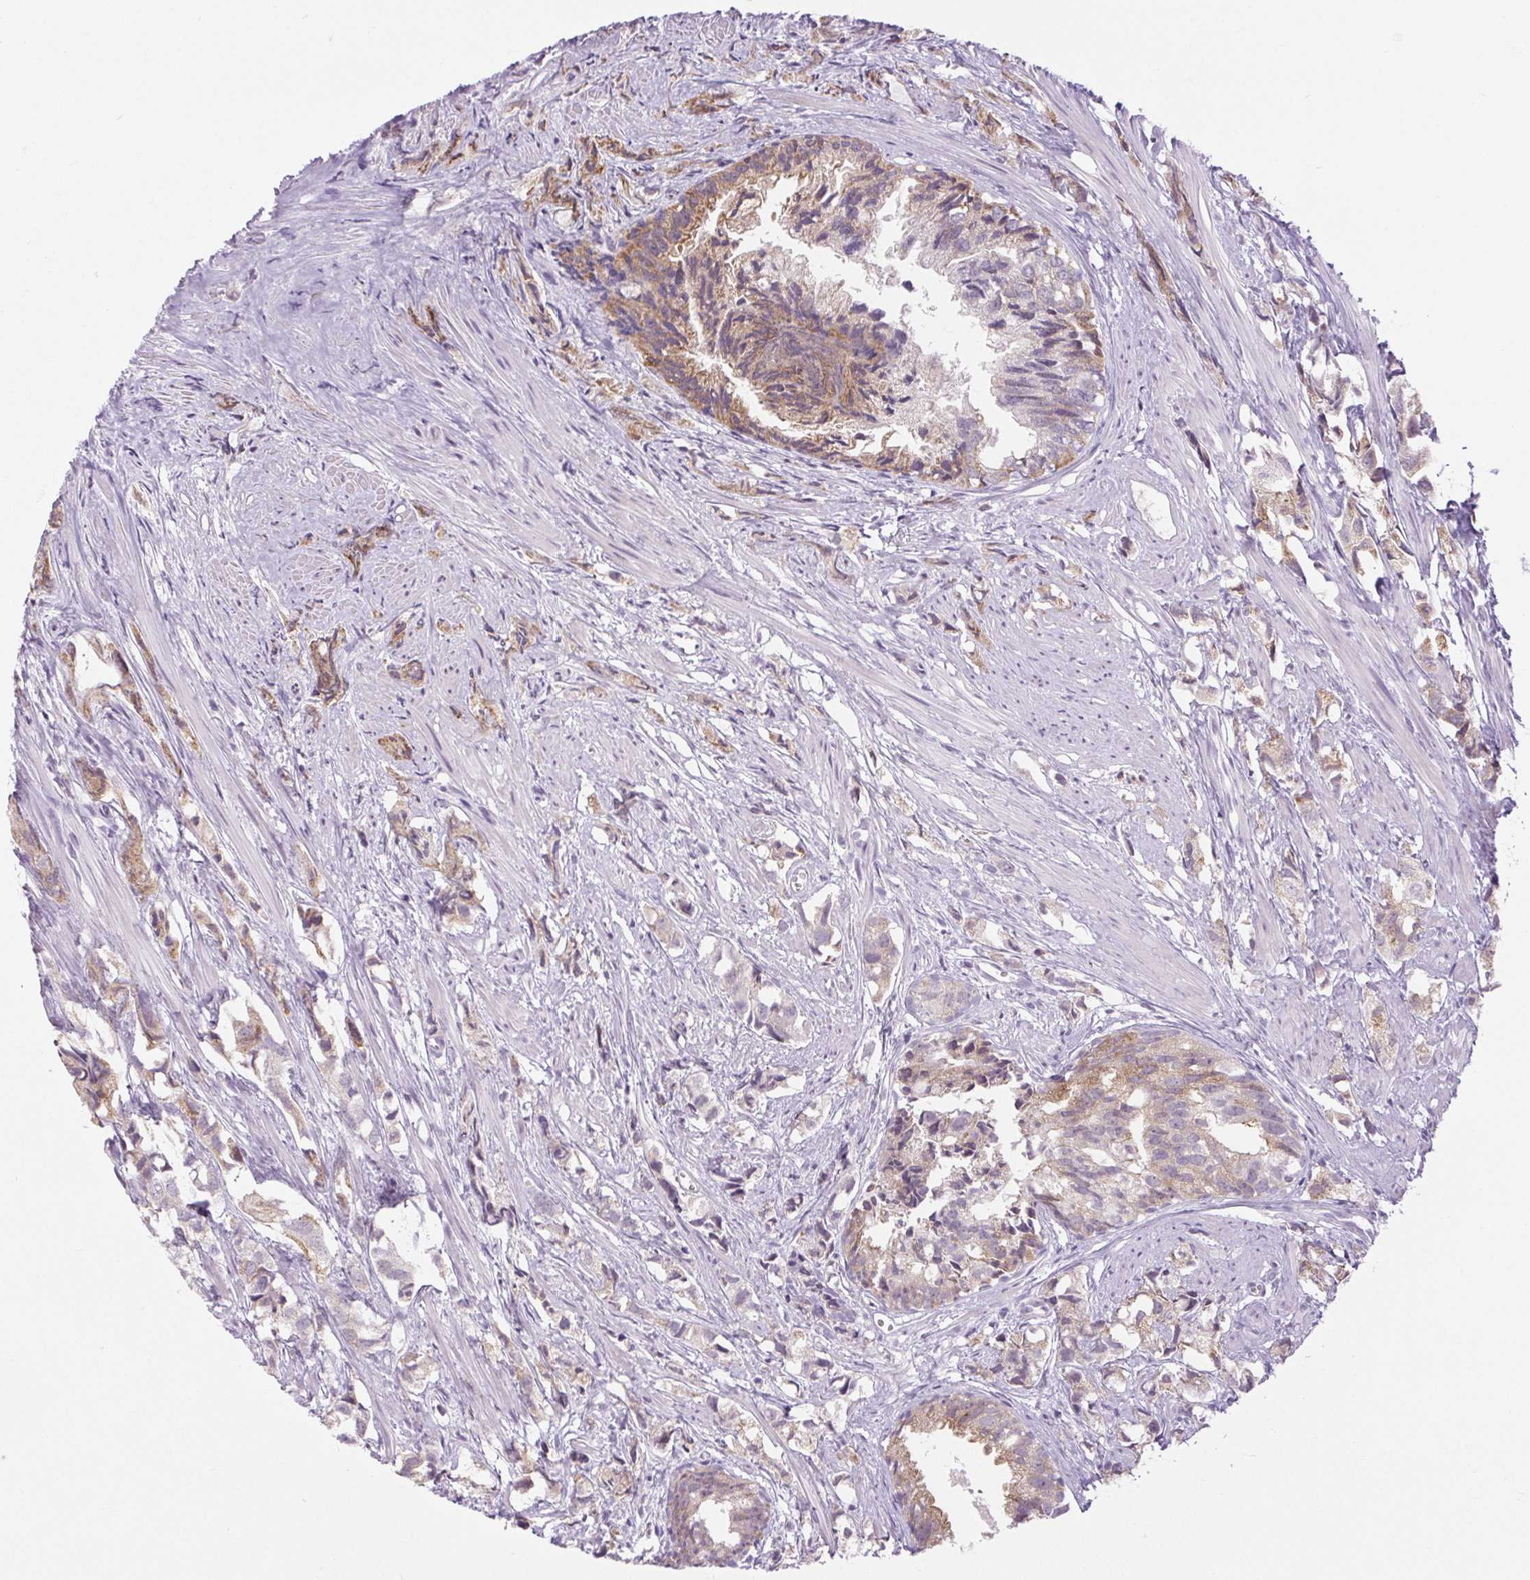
{"staining": {"intensity": "weak", "quantity": "<25%", "location": "cytoplasmic/membranous"}, "tissue": "prostate cancer", "cell_type": "Tumor cells", "image_type": "cancer", "snomed": [{"axis": "morphology", "description": "Adenocarcinoma, High grade"}, {"axis": "topography", "description": "Prostate"}], "caption": "A photomicrograph of prostate cancer stained for a protein displays no brown staining in tumor cells. (Immunohistochemistry (ihc), brightfield microscopy, high magnification).", "gene": "BCAS1", "patient": {"sex": "male", "age": 58}}